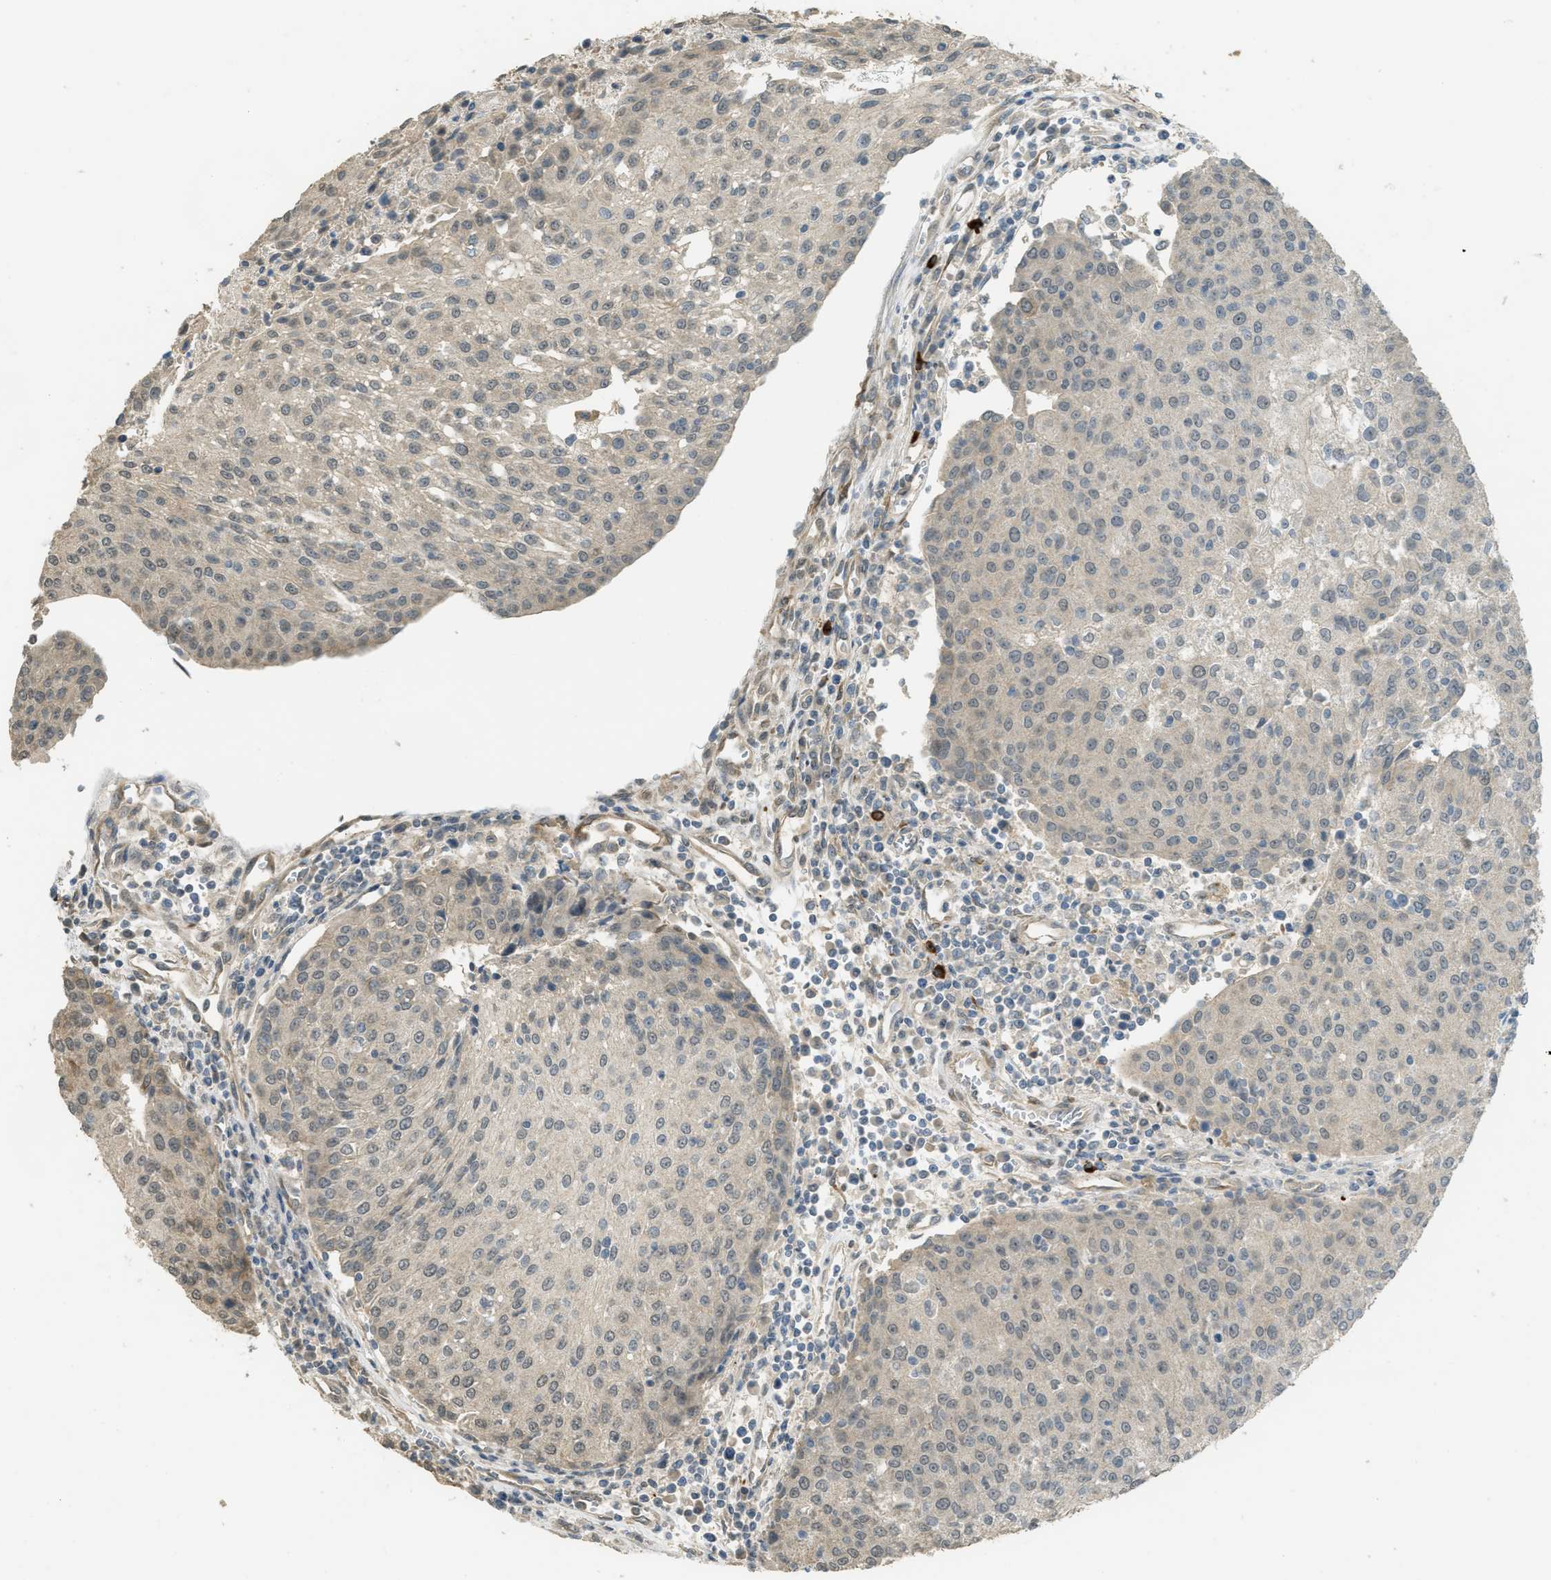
{"staining": {"intensity": "weak", "quantity": "25%-75%", "location": "cytoplasmic/membranous"}, "tissue": "urothelial cancer", "cell_type": "Tumor cells", "image_type": "cancer", "snomed": [{"axis": "morphology", "description": "Urothelial carcinoma, High grade"}, {"axis": "topography", "description": "Urinary bladder"}], "caption": "IHC (DAB (3,3'-diaminobenzidine)) staining of urothelial cancer demonstrates weak cytoplasmic/membranous protein staining in approximately 25%-75% of tumor cells.", "gene": "IGF2BP2", "patient": {"sex": "female", "age": 85}}